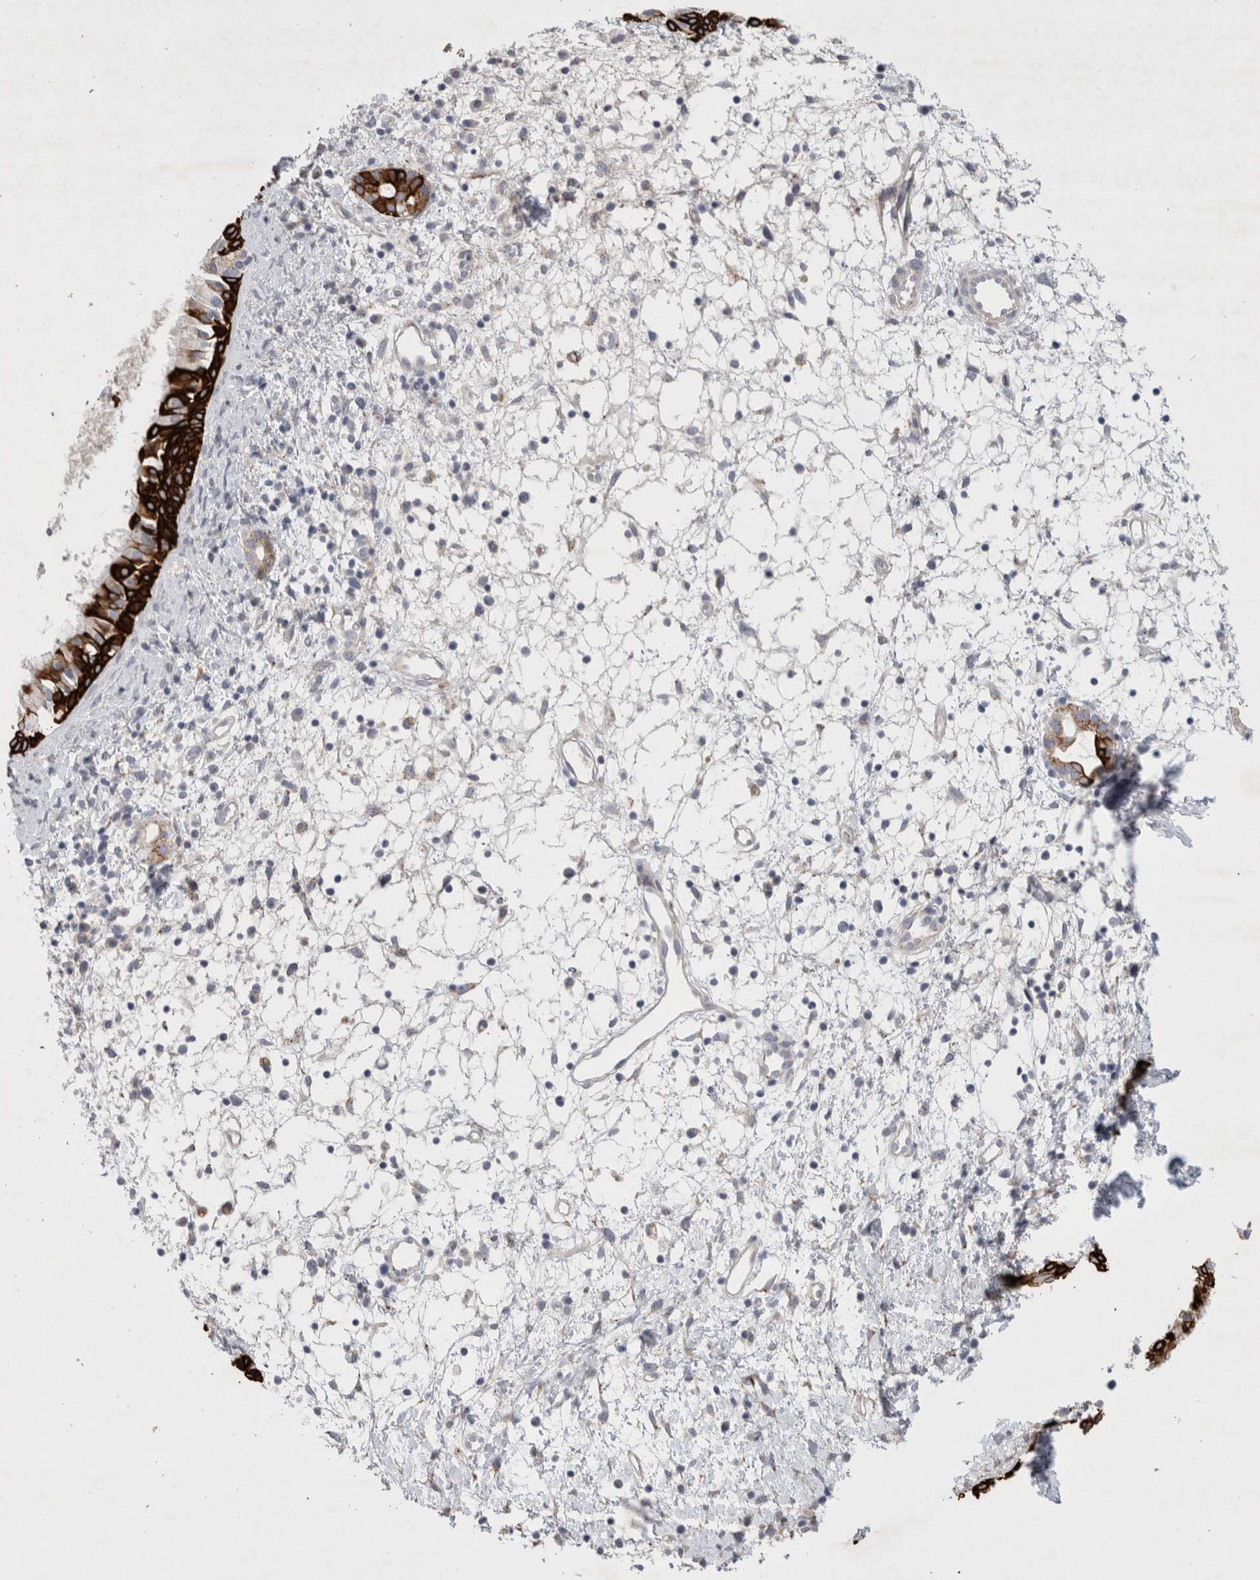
{"staining": {"intensity": "strong", "quantity": "<25%", "location": "cytoplasmic/membranous"}, "tissue": "nasopharynx", "cell_type": "Respiratory epithelial cells", "image_type": "normal", "snomed": [{"axis": "morphology", "description": "Normal tissue, NOS"}, {"axis": "topography", "description": "Nasopharynx"}], "caption": "The image demonstrates a brown stain indicating the presence of a protein in the cytoplasmic/membranous of respiratory epithelial cells in nasopharynx. (Brightfield microscopy of DAB IHC at high magnification).", "gene": "GAA", "patient": {"sex": "male", "age": 22}}